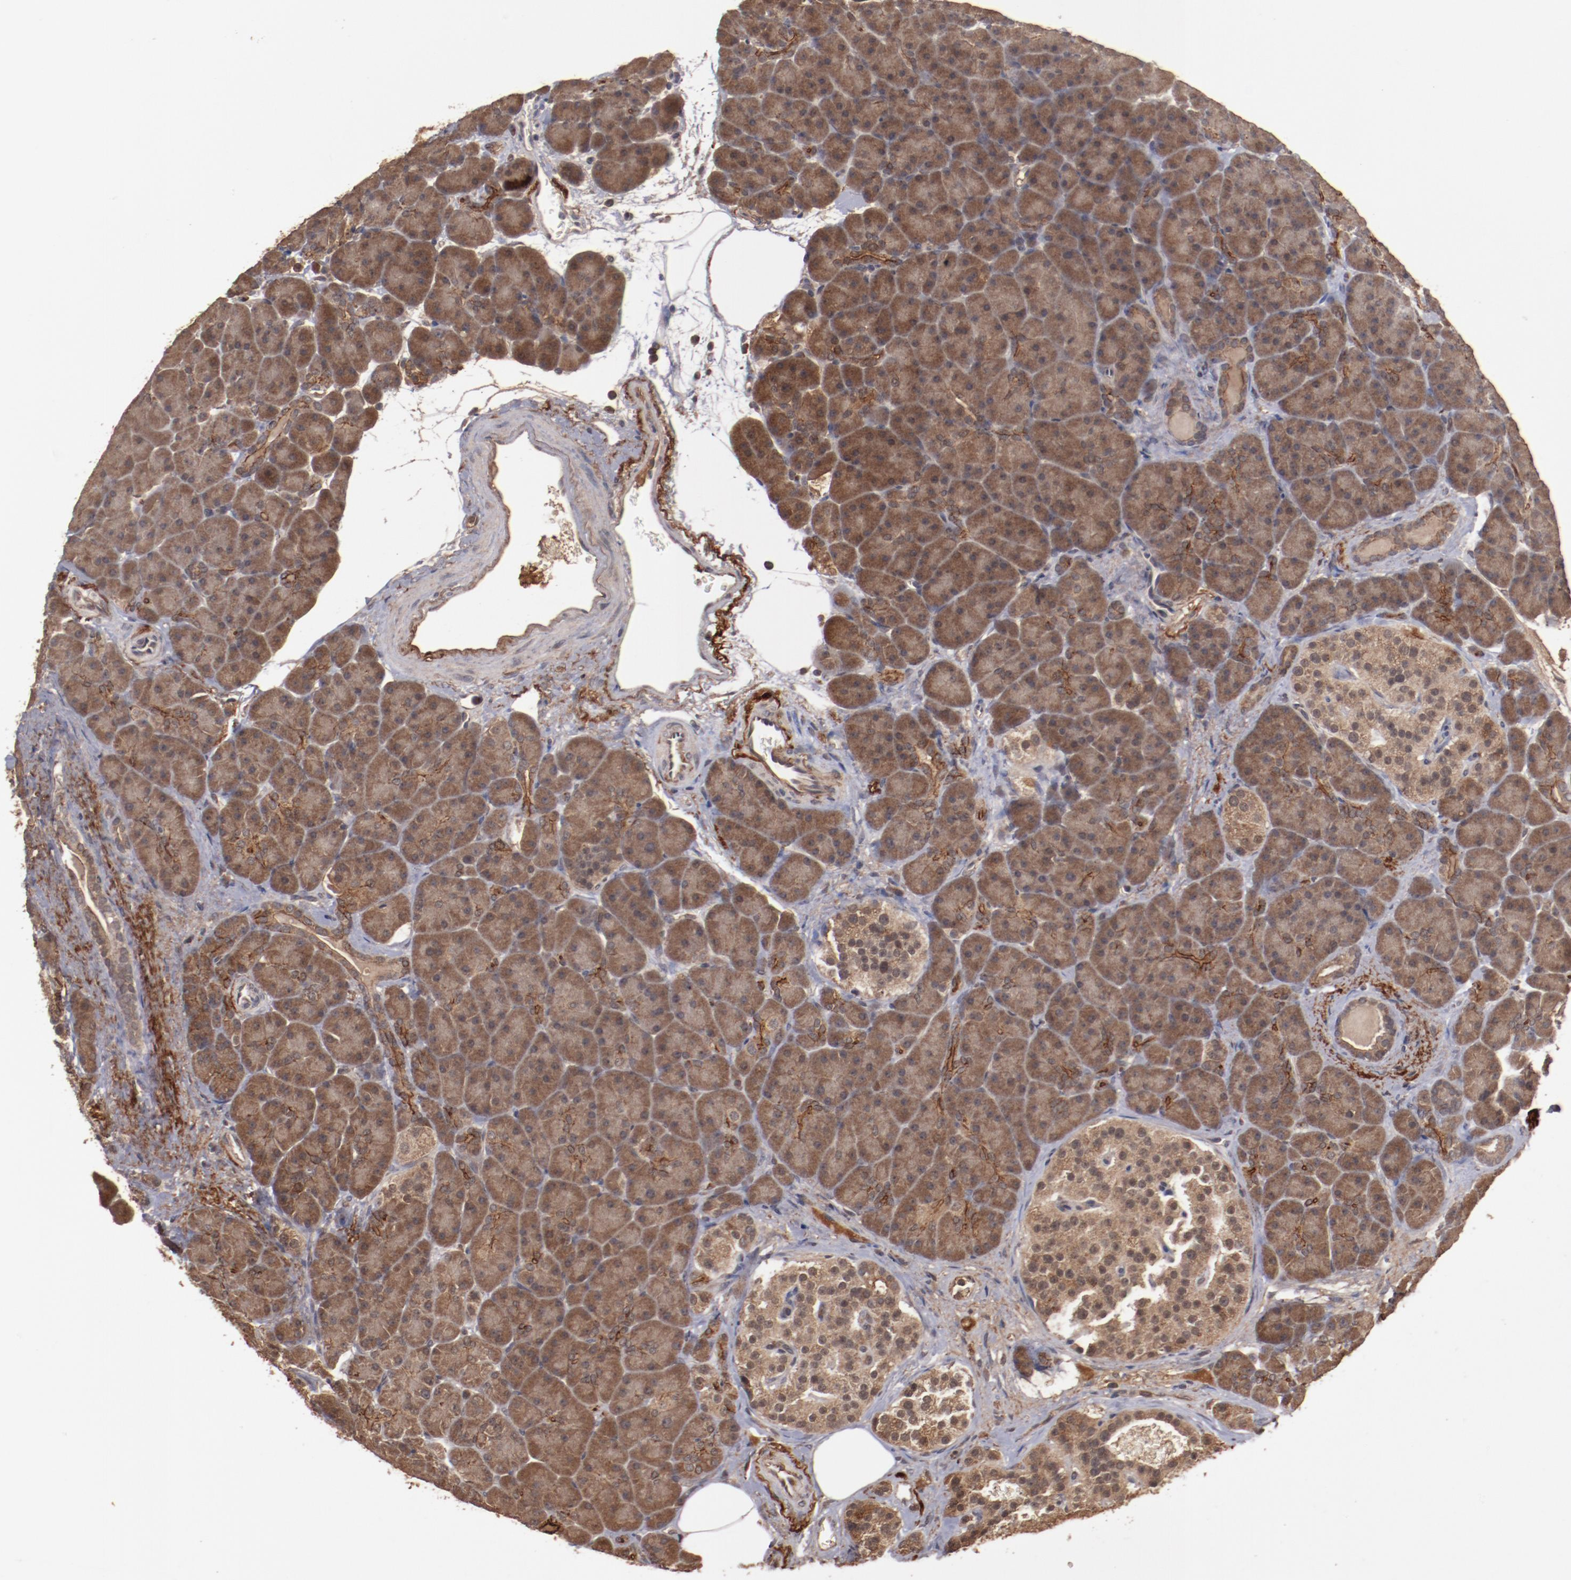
{"staining": {"intensity": "moderate", "quantity": ">75%", "location": "cytoplasmic/membranous"}, "tissue": "pancreas", "cell_type": "Exocrine glandular cells", "image_type": "normal", "snomed": [{"axis": "morphology", "description": "Normal tissue, NOS"}, {"axis": "topography", "description": "Pancreas"}], "caption": "Exocrine glandular cells reveal medium levels of moderate cytoplasmic/membranous staining in approximately >75% of cells in normal pancreas.", "gene": "TENM1", "patient": {"sex": "male", "age": 66}}